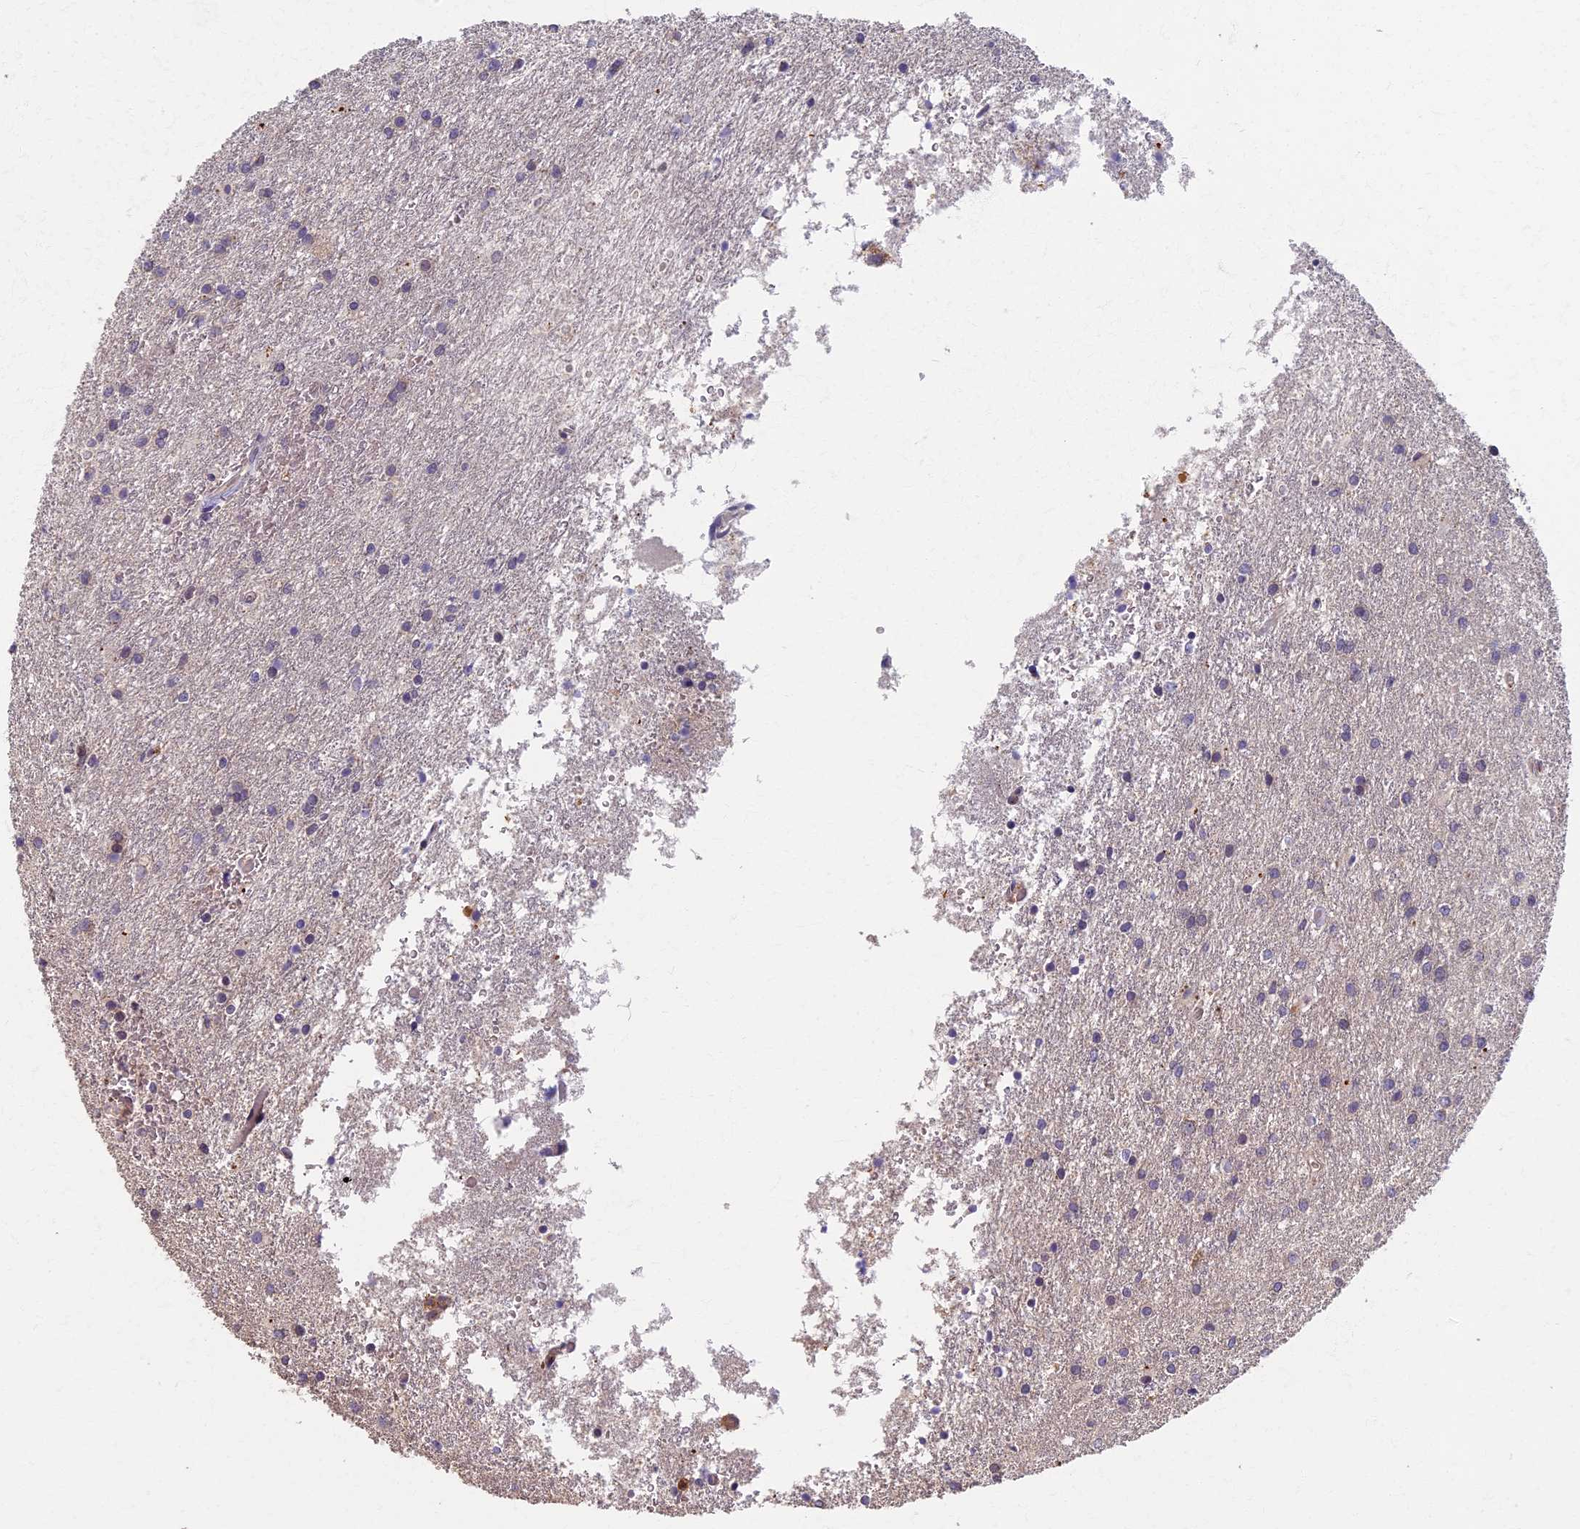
{"staining": {"intensity": "negative", "quantity": "none", "location": "none"}, "tissue": "glioma", "cell_type": "Tumor cells", "image_type": "cancer", "snomed": [{"axis": "morphology", "description": "Glioma, malignant, High grade"}, {"axis": "topography", "description": "Brain"}], "caption": "High magnification brightfield microscopy of high-grade glioma (malignant) stained with DAB (brown) and counterstained with hematoxylin (blue): tumor cells show no significant expression. (DAB IHC visualized using brightfield microscopy, high magnification).", "gene": "AP4E1", "patient": {"sex": "female", "age": 50}}